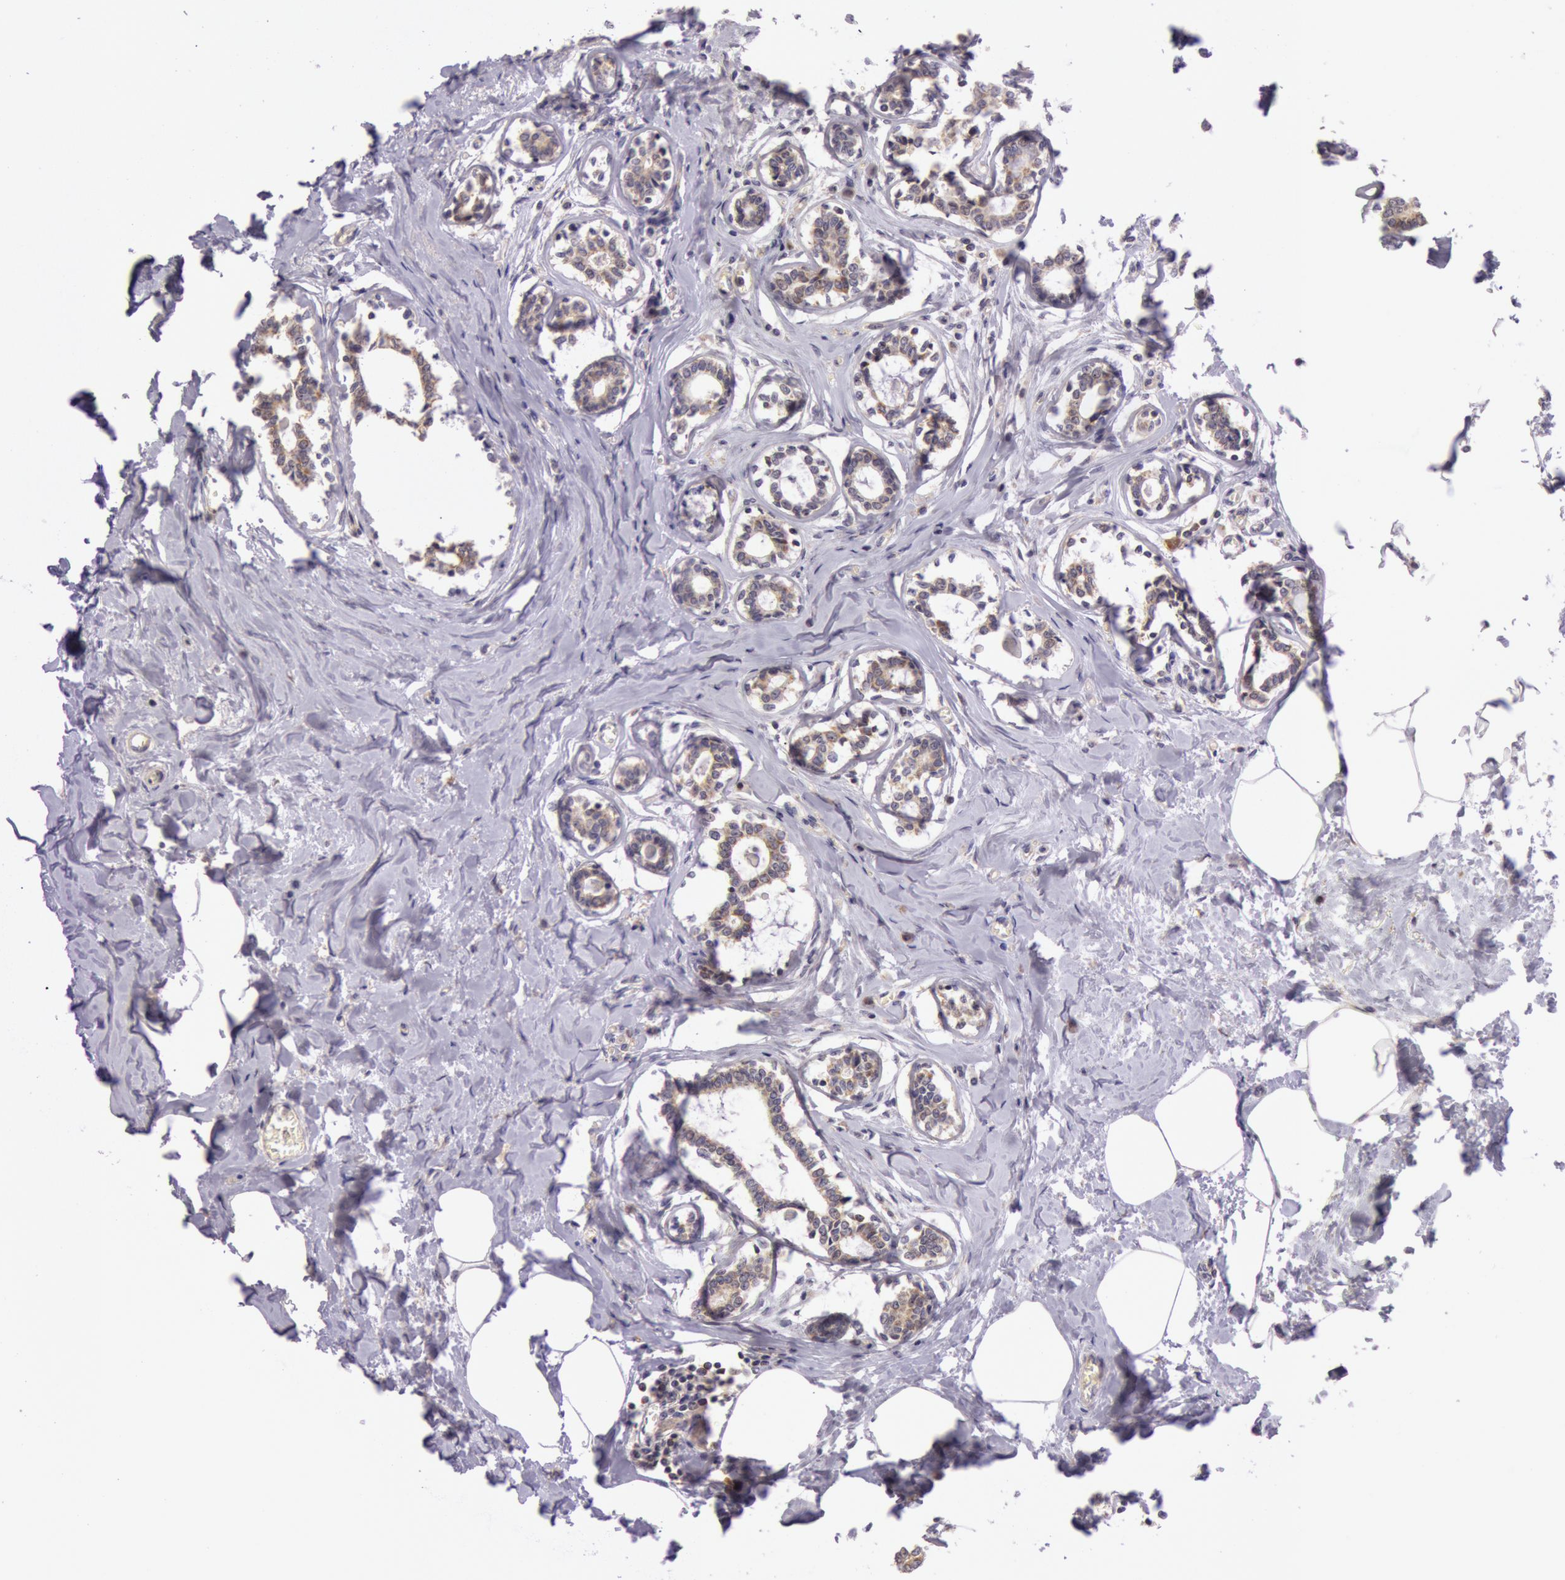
{"staining": {"intensity": "moderate", "quantity": ">75%", "location": "cytoplasmic/membranous"}, "tissue": "breast cancer", "cell_type": "Tumor cells", "image_type": "cancer", "snomed": [{"axis": "morphology", "description": "Lobular carcinoma"}, {"axis": "topography", "description": "Breast"}], "caption": "There is medium levels of moderate cytoplasmic/membranous positivity in tumor cells of lobular carcinoma (breast), as demonstrated by immunohistochemical staining (brown color).", "gene": "CDK16", "patient": {"sex": "female", "age": 51}}